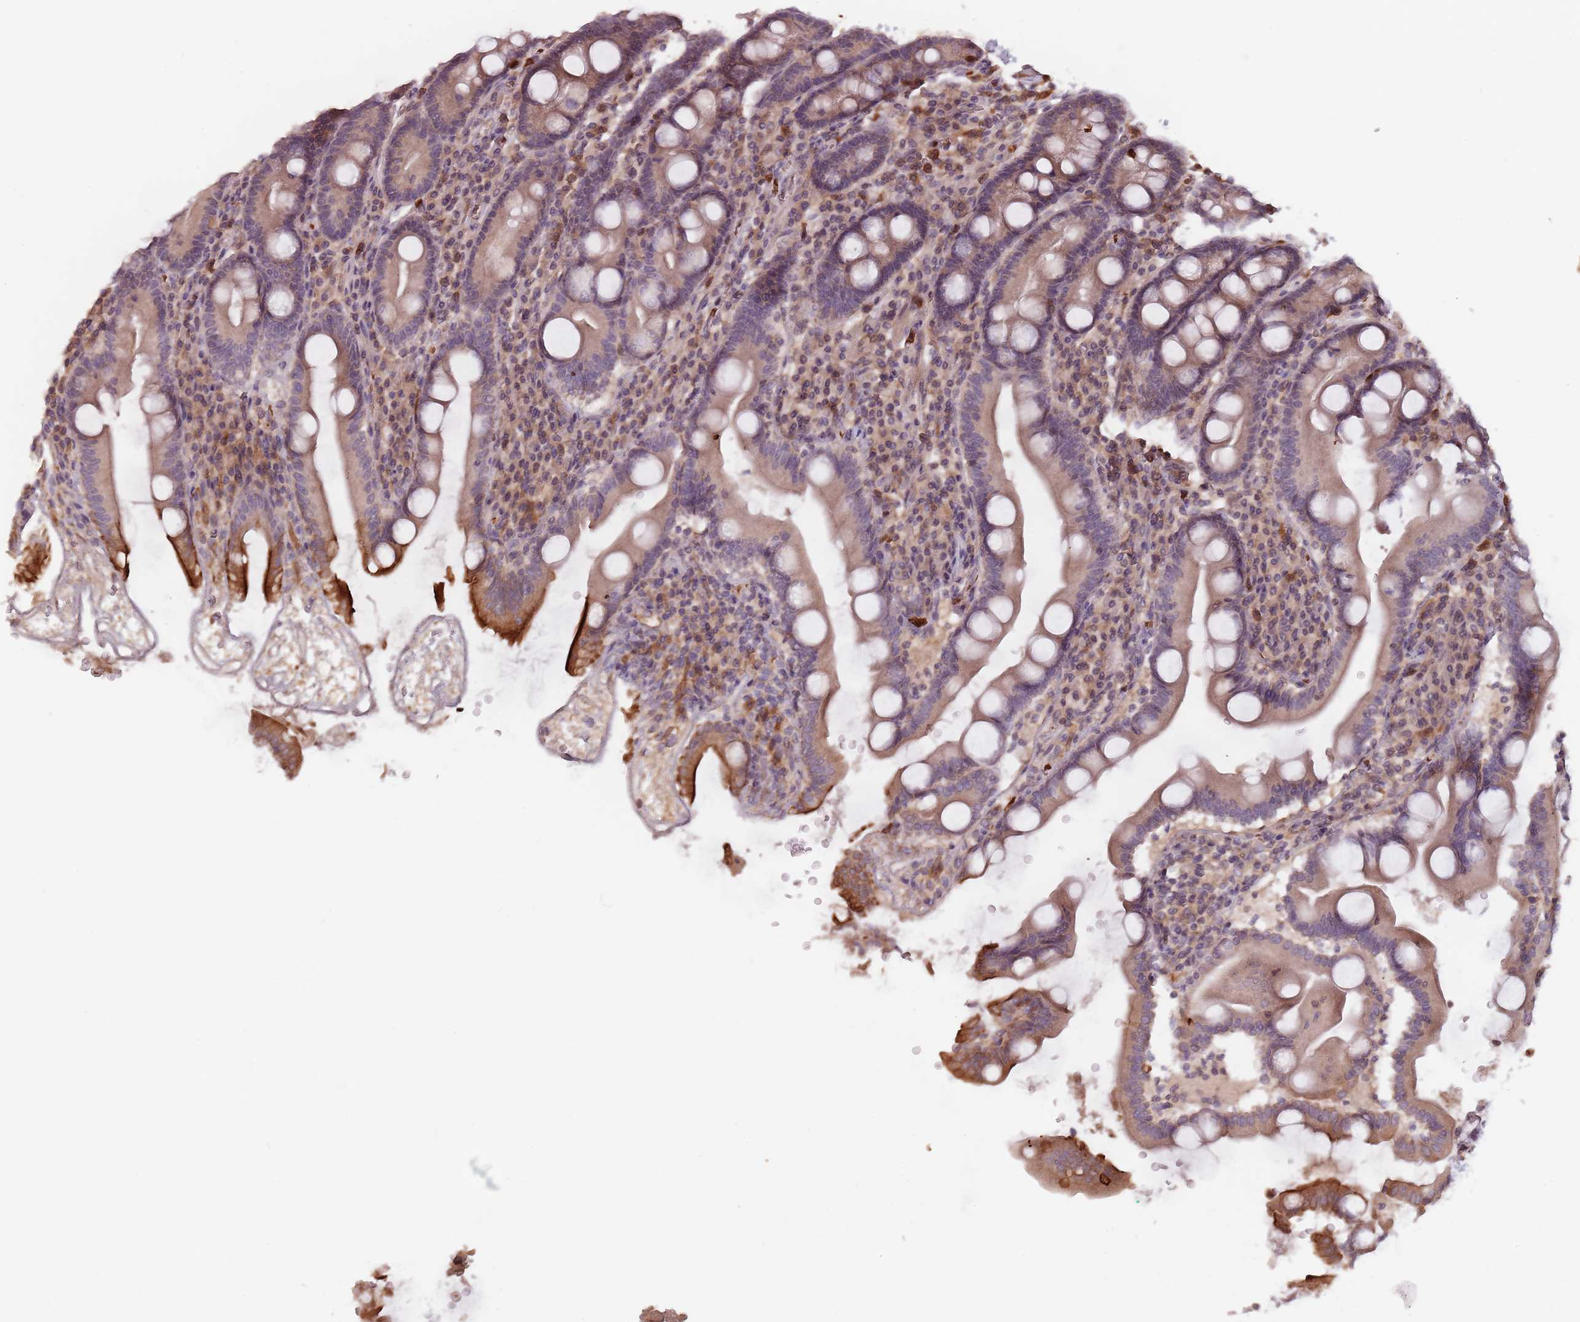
{"staining": {"intensity": "strong", "quantity": "<25%", "location": "cytoplasmic/membranous"}, "tissue": "duodenum", "cell_type": "Glandular cells", "image_type": "normal", "snomed": [{"axis": "morphology", "description": "Normal tissue, NOS"}, {"axis": "topography", "description": "Duodenum"}], "caption": "DAB immunohistochemical staining of benign human duodenum reveals strong cytoplasmic/membranous protein positivity in about <25% of glandular cells.", "gene": "GPR180", "patient": {"sex": "male", "age": 35}}